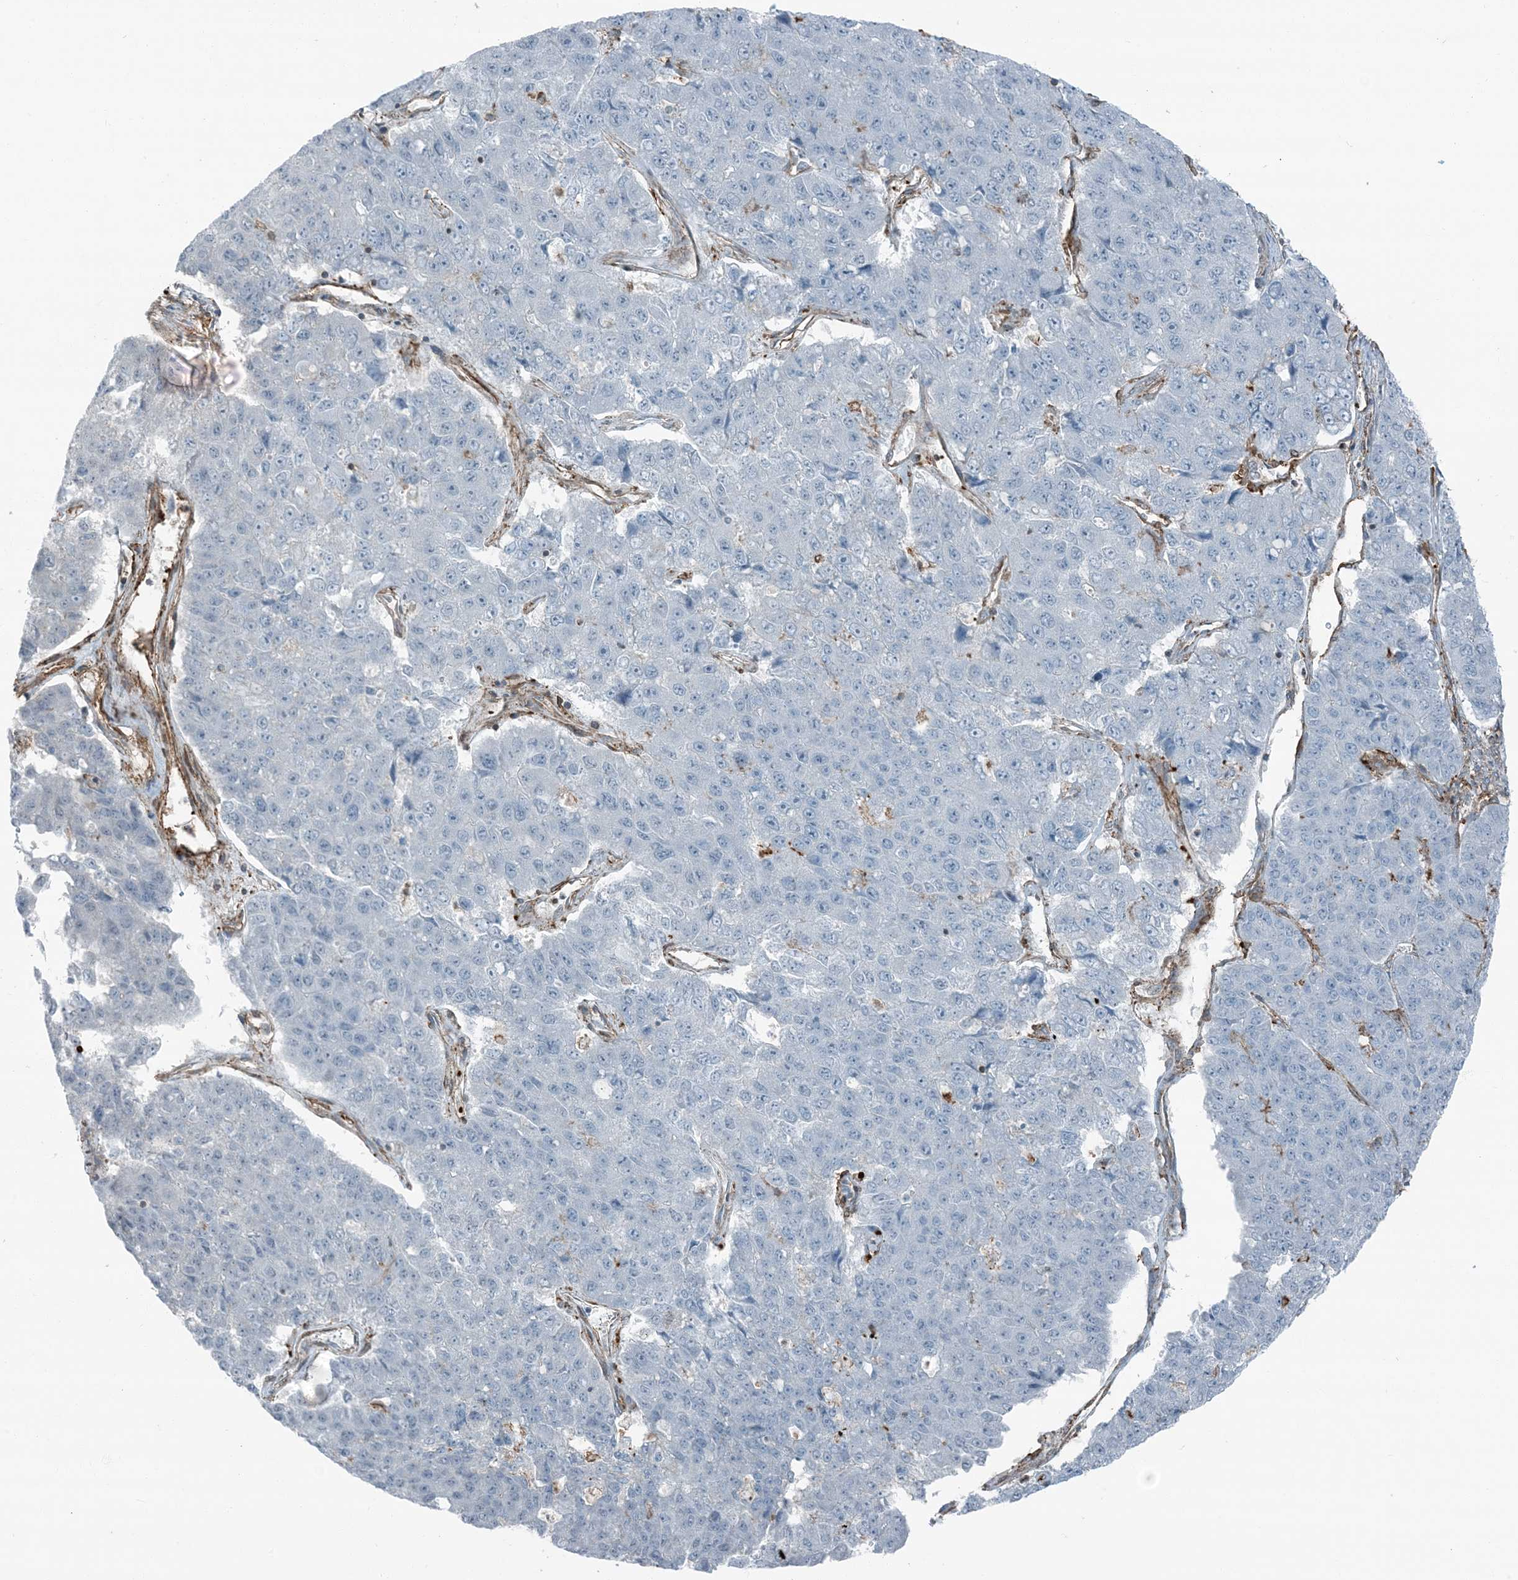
{"staining": {"intensity": "negative", "quantity": "none", "location": "none"}, "tissue": "pancreatic cancer", "cell_type": "Tumor cells", "image_type": "cancer", "snomed": [{"axis": "morphology", "description": "Adenocarcinoma, NOS"}, {"axis": "topography", "description": "Pancreas"}], "caption": "The micrograph displays no significant expression in tumor cells of pancreatic cancer.", "gene": "APOBEC3C", "patient": {"sex": "male", "age": 50}}